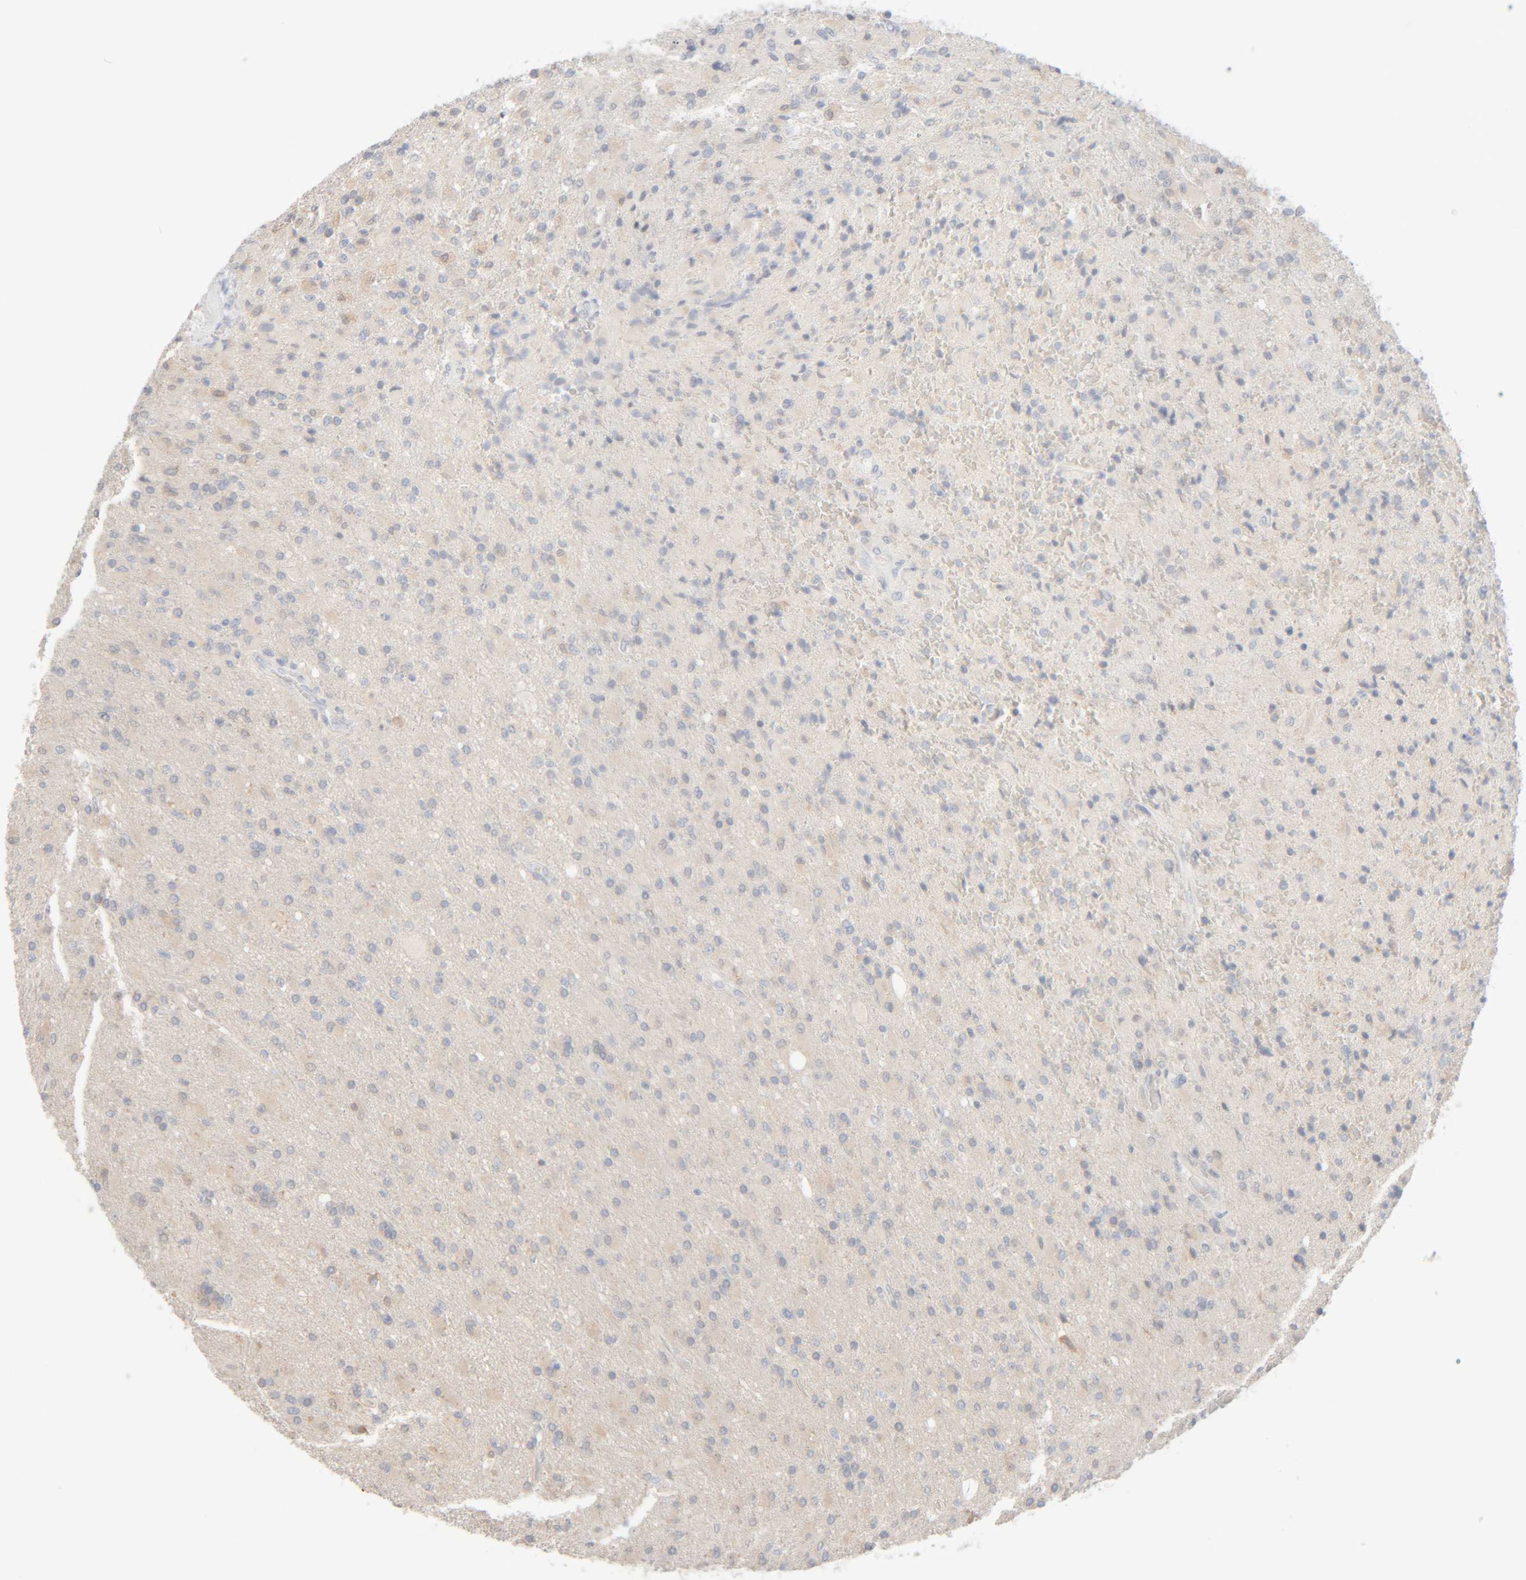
{"staining": {"intensity": "weak", "quantity": "<25%", "location": "cytoplasmic/membranous"}, "tissue": "glioma", "cell_type": "Tumor cells", "image_type": "cancer", "snomed": [{"axis": "morphology", "description": "Glioma, malignant, High grade"}, {"axis": "topography", "description": "Brain"}], "caption": "This is a image of IHC staining of glioma, which shows no staining in tumor cells.", "gene": "RIDA", "patient": {"sex": "male", "age": 71}}